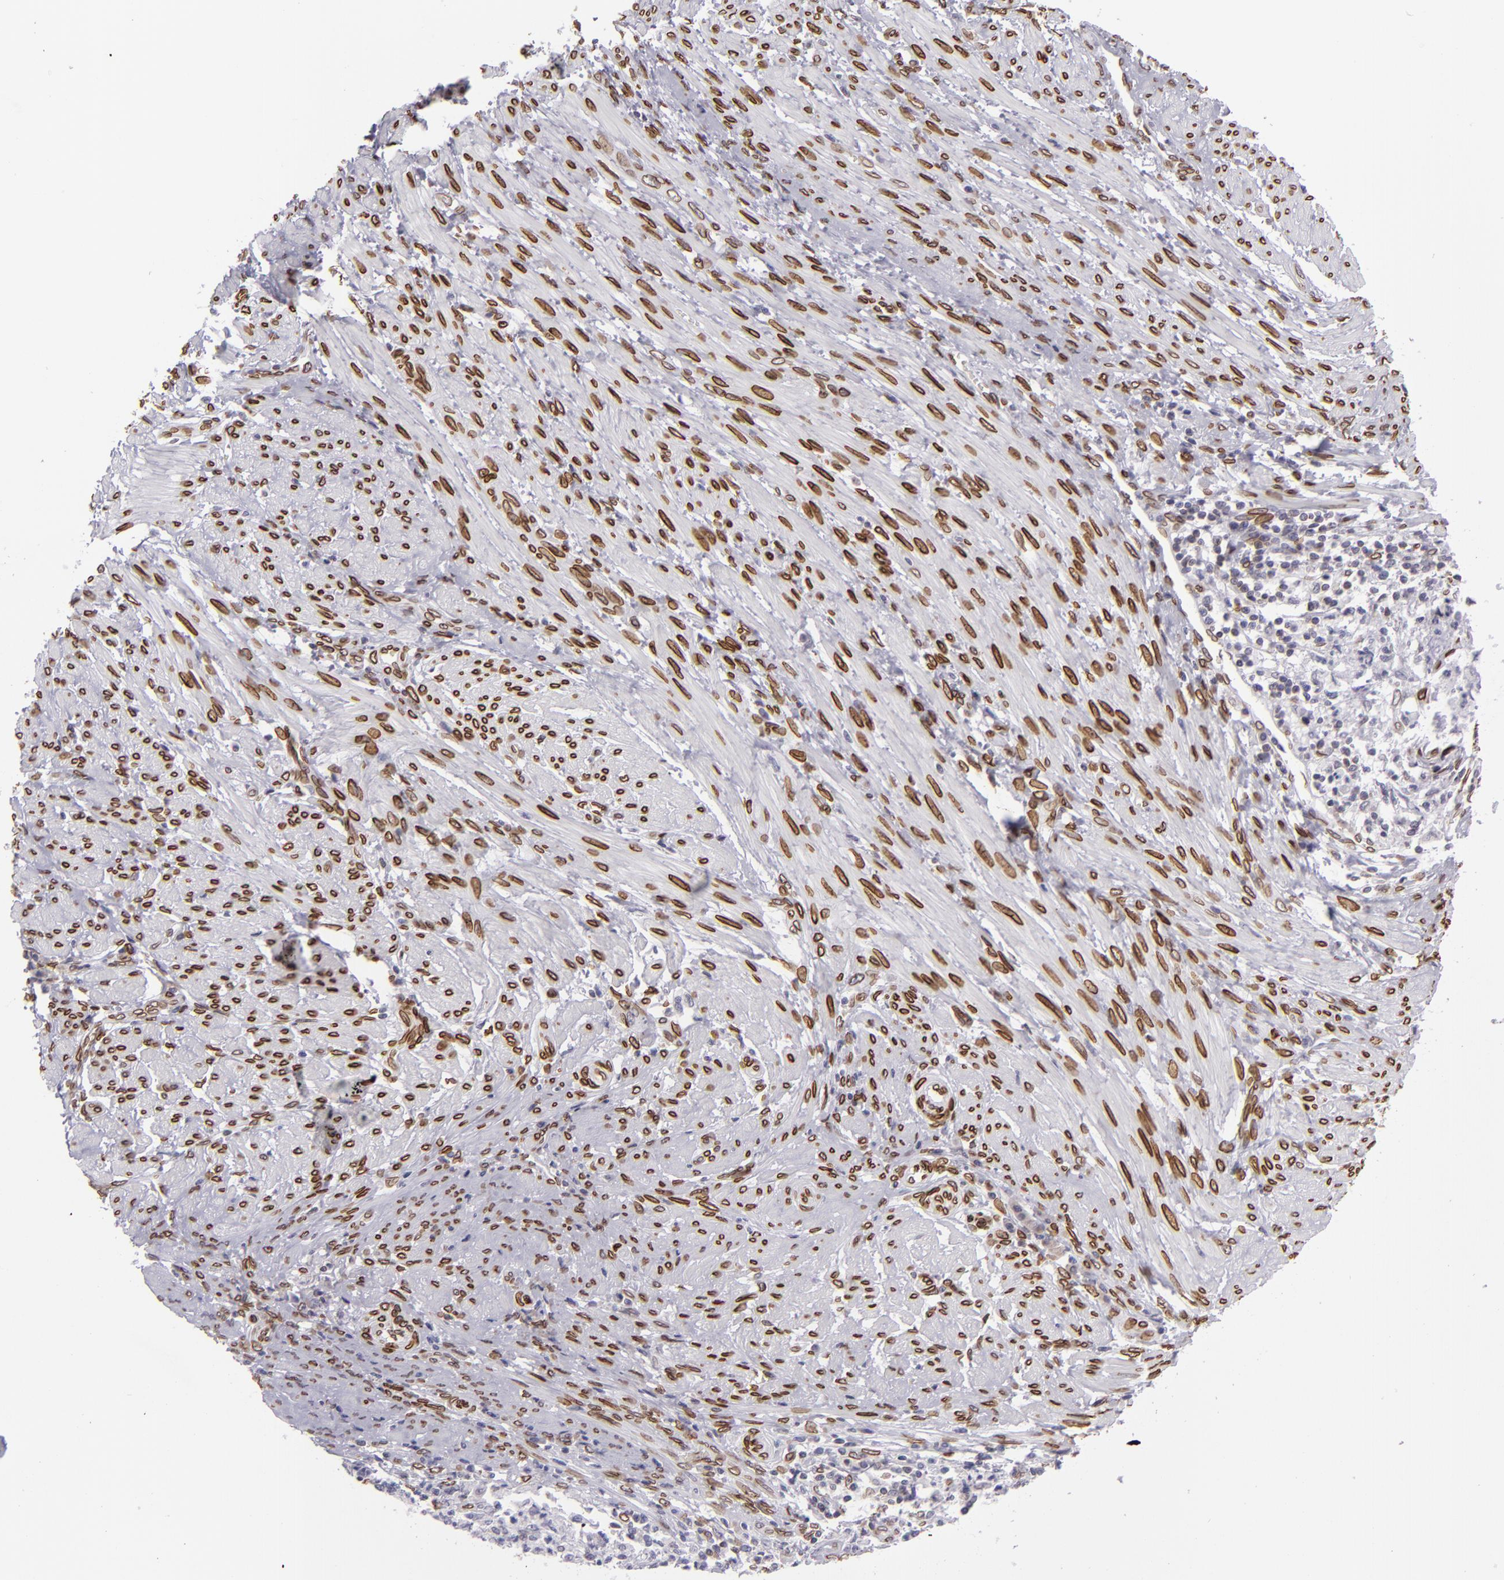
{"staining": {"intensity": "moderate", "quantity": ">75%", "location": "cytoplasmic/membranous,nuclear"}, "tissue": "endometrial cancer", "cell_type": "Tumor cells", "image_type": "cancer", "snomed": [{"axis": "morphology", "description": "Adenocarcinoma, NOS"}, {"axis": "topography", "description": "Endometrium"}], "caption": "Protein positivity by immunohistochemistry exhibits moderate cytoplasmic/membranous and nuclear expression in about >75% of tumor cells in adenocarcinoma (endometrial).", "gene": "EMD", "patient": {"sex": "female", "age": 63}}